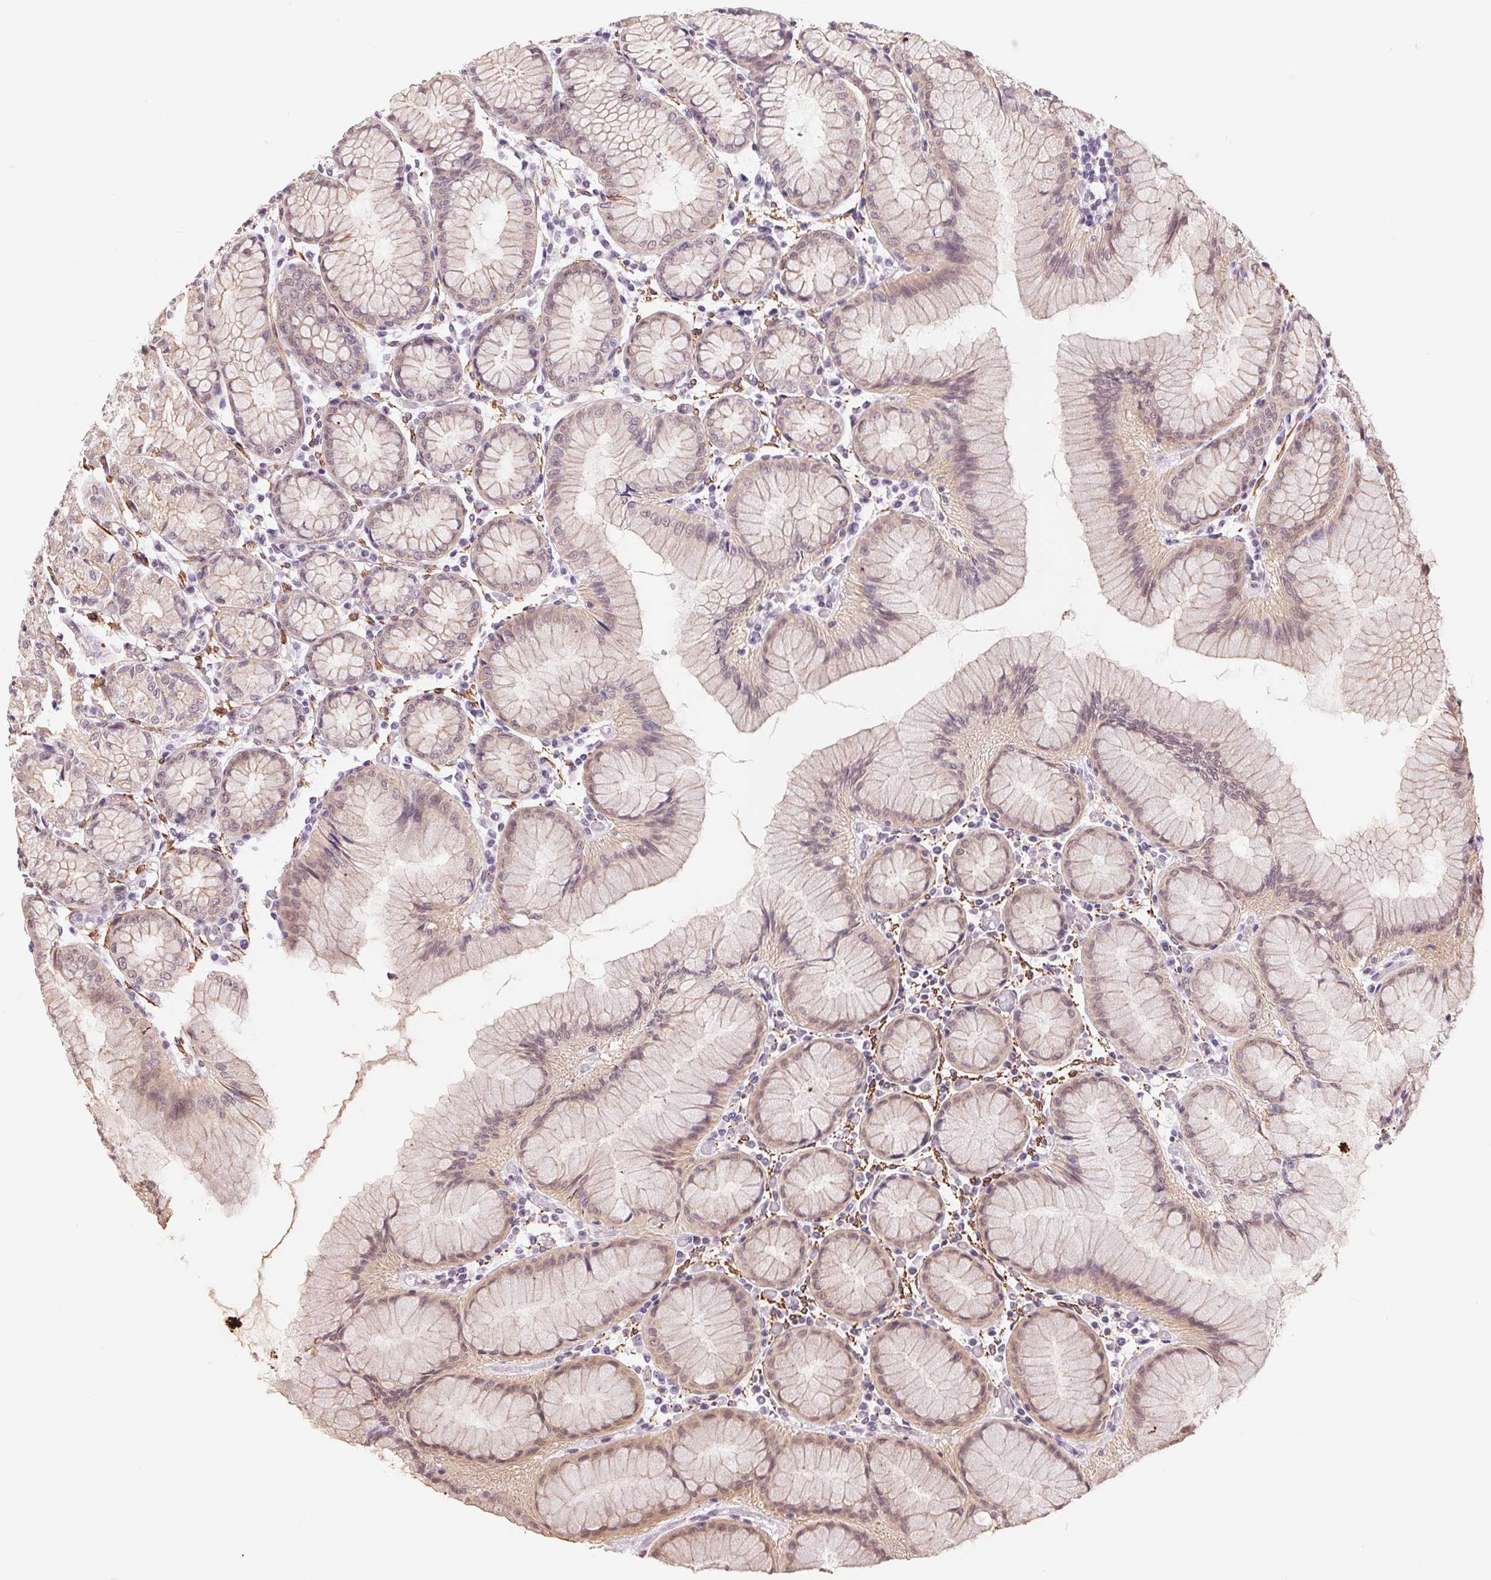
{"staining": {"intensity": "weak", "quantity": "25%-75%", "location": "cytoplasmic/membranous"}, "tissue": "stomach", "cell_type": "Glandular cells", "image_type": "normal", "snomed": [{"axis": "morphology", "description": "Normal tissue, NOS"}, {"axis": "topography", "description": "Stomach"}], "caption": "Immunohistochemistry (IHC) image of benign stomach: stomach stained using IHC demonstrates low levels of weak protein expression localized specifically in the cytoplasmic/membranous of glandular cells, appearing as a cytoplasmic/membranous brown color.", "gene": "BCAT1", "patient": {"sex": "female", "age": 57}}